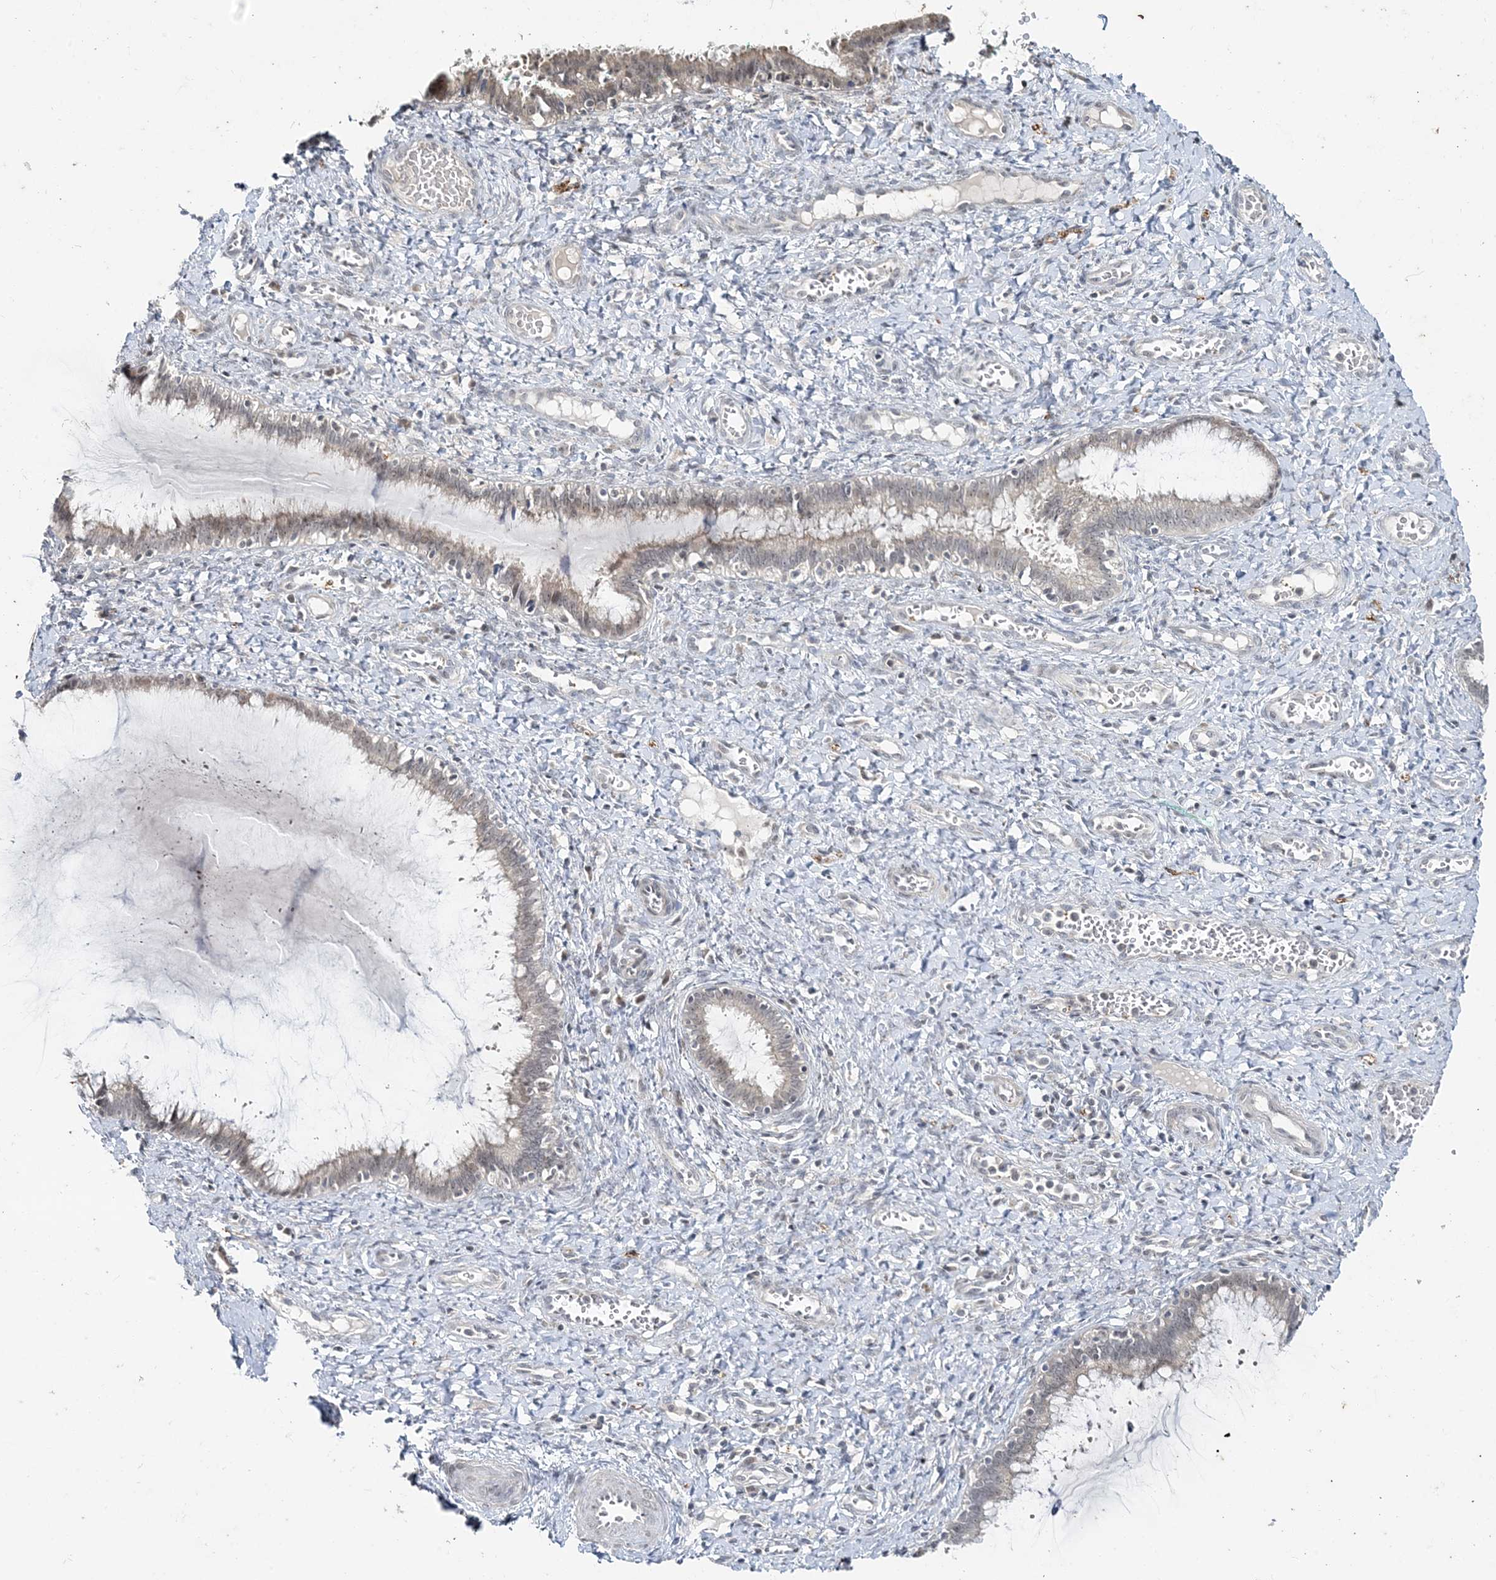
{"staining": {"intensity": "negative", "quantity": "none", "location": "none"}, "tissue": "cervix", "cell_type": "Glandular cells", "image_type": "normal", "snomed": [{"axis": "morphology", "description": "Normal tissue, NOS"}, {"axis": "morphology", "description": "Adenocarcinoma, NOS"}, {"axis": "topography", "description": "Cervix"}], "caption": "Immunohistochemistry of benign human cervix shows no positivity in glandular cells. (IHC, brightfield microscopy, high magnification).", "gene": "LEXM", "patient": {"sex": "female", "age": 29}}